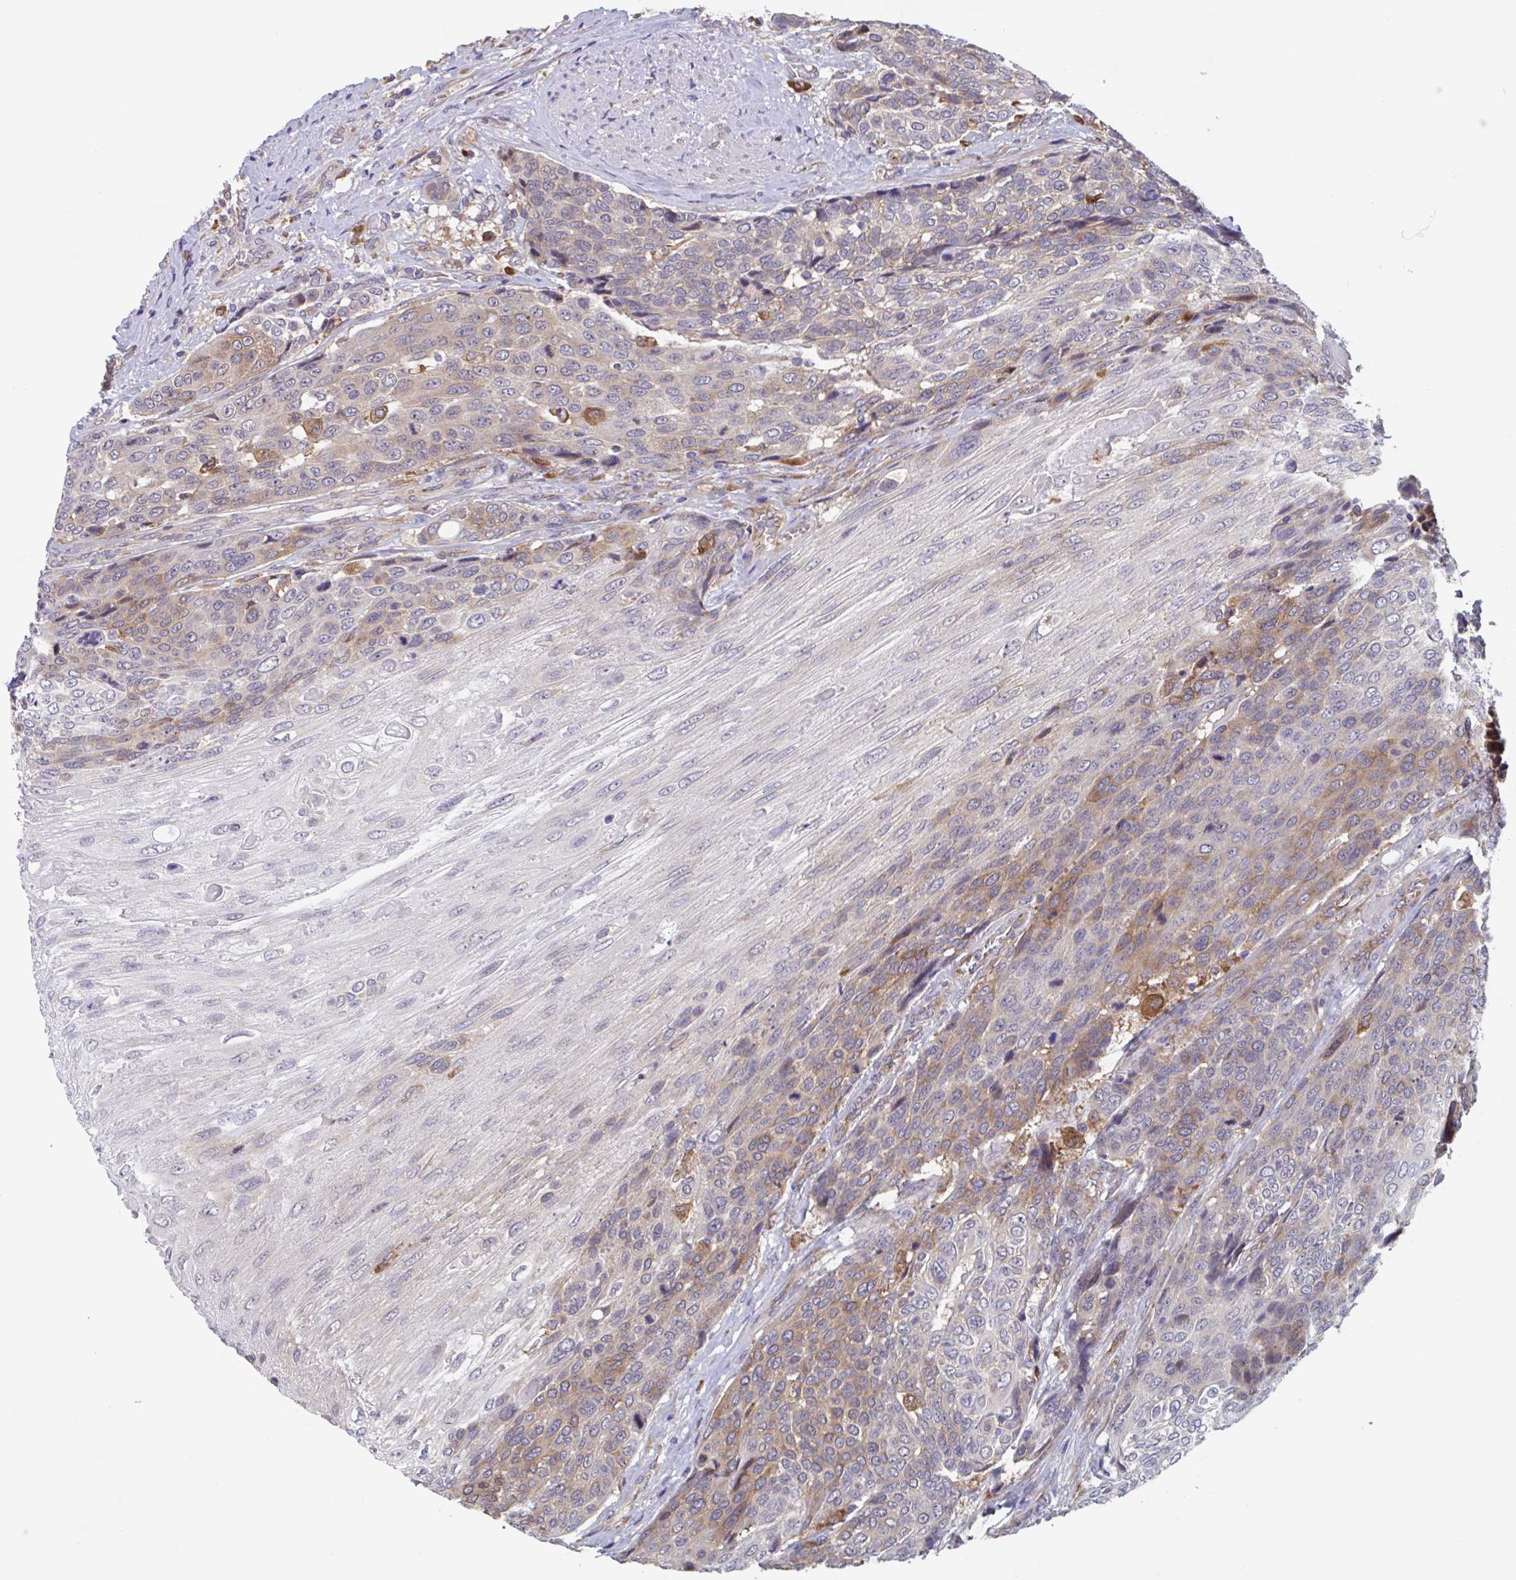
{"staining": {"intensity": "moderate", "quantity": "25%-75%", "location": "cytoplasmic/membranous"}, "tissue": "urothelial cancer", "cell_type": "Tumor cells", "image_type": "cancer", "snomed": [{"axis": "morphology", "description": "Urothelial carcinoma, High grade"}, {"axis": "topography", "description": "Urinary bladder"}], "caption": "Immunohistochemistry (IHC) (DAB (3,3'-diaminobenzidine)) staining of urothelial cancer shows moderate cytoplasmic/membranous protein positivity in about 25%-75% of tumor cells.", "gene": "SNX8", "patient": {"sex": "female", "age": 70}}